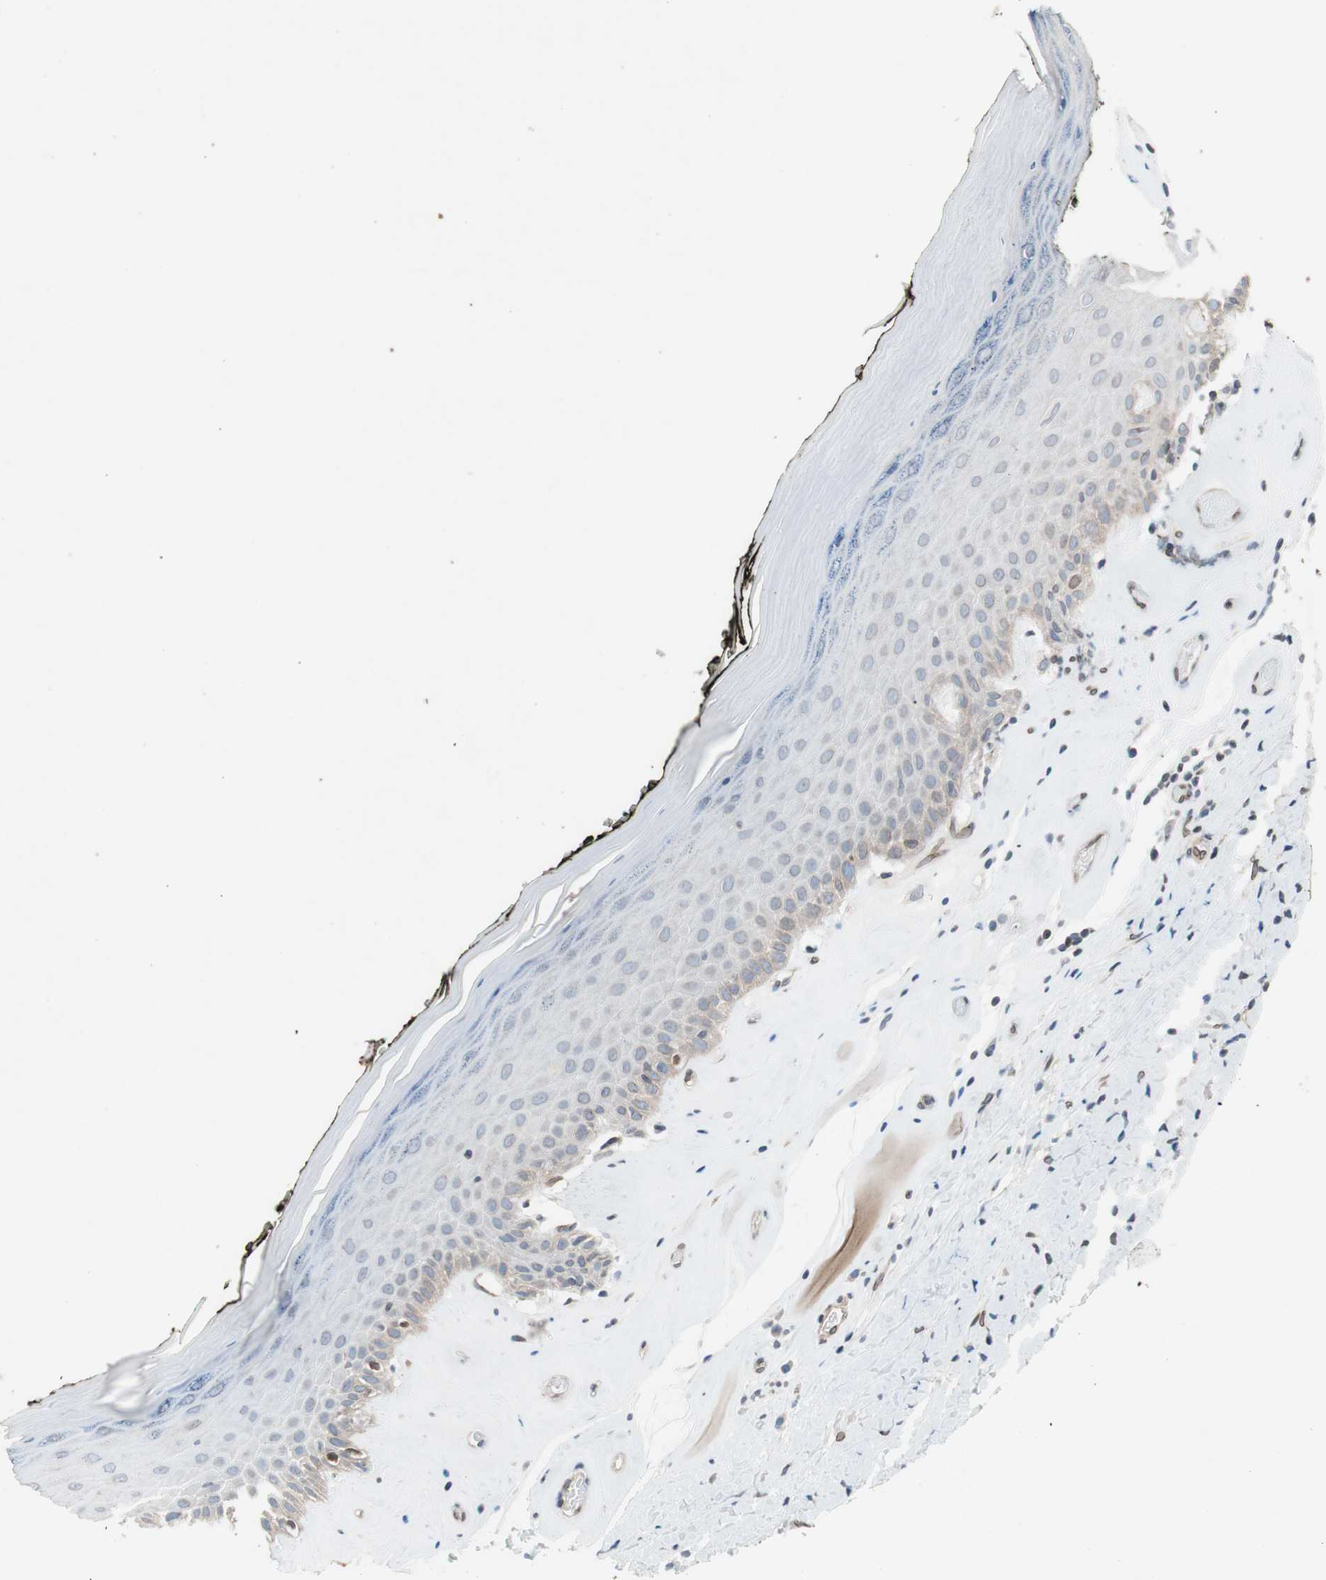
{"staining": {"intensity": "weak", "quantity": "<25%", "location": "cytoplasmic/membranous,nuclear"}, "tissue": "skin", "cell_type": "Epidermal cells", "image_type": "normal", "snomed": [{"axis": "morphology", "description": "Normal tissue, NOS"}, {"axis": "morphology", "description": "Inflammation, NOS"}, {"axis": "topography", "description": "Vulva"}], "caption": "Immunohistochemical staining of normal human skin reveals no significant staining in epidermal cells. The staining was performed using DAB (3,3'-diaminobenzidine) to visualize the protein expression in brown, while the nuclei were stained in blue with hematoxylin (Magnification: 20x).", "gene": "ARNT2", "patient": {"sex": "female", "age": 84}}